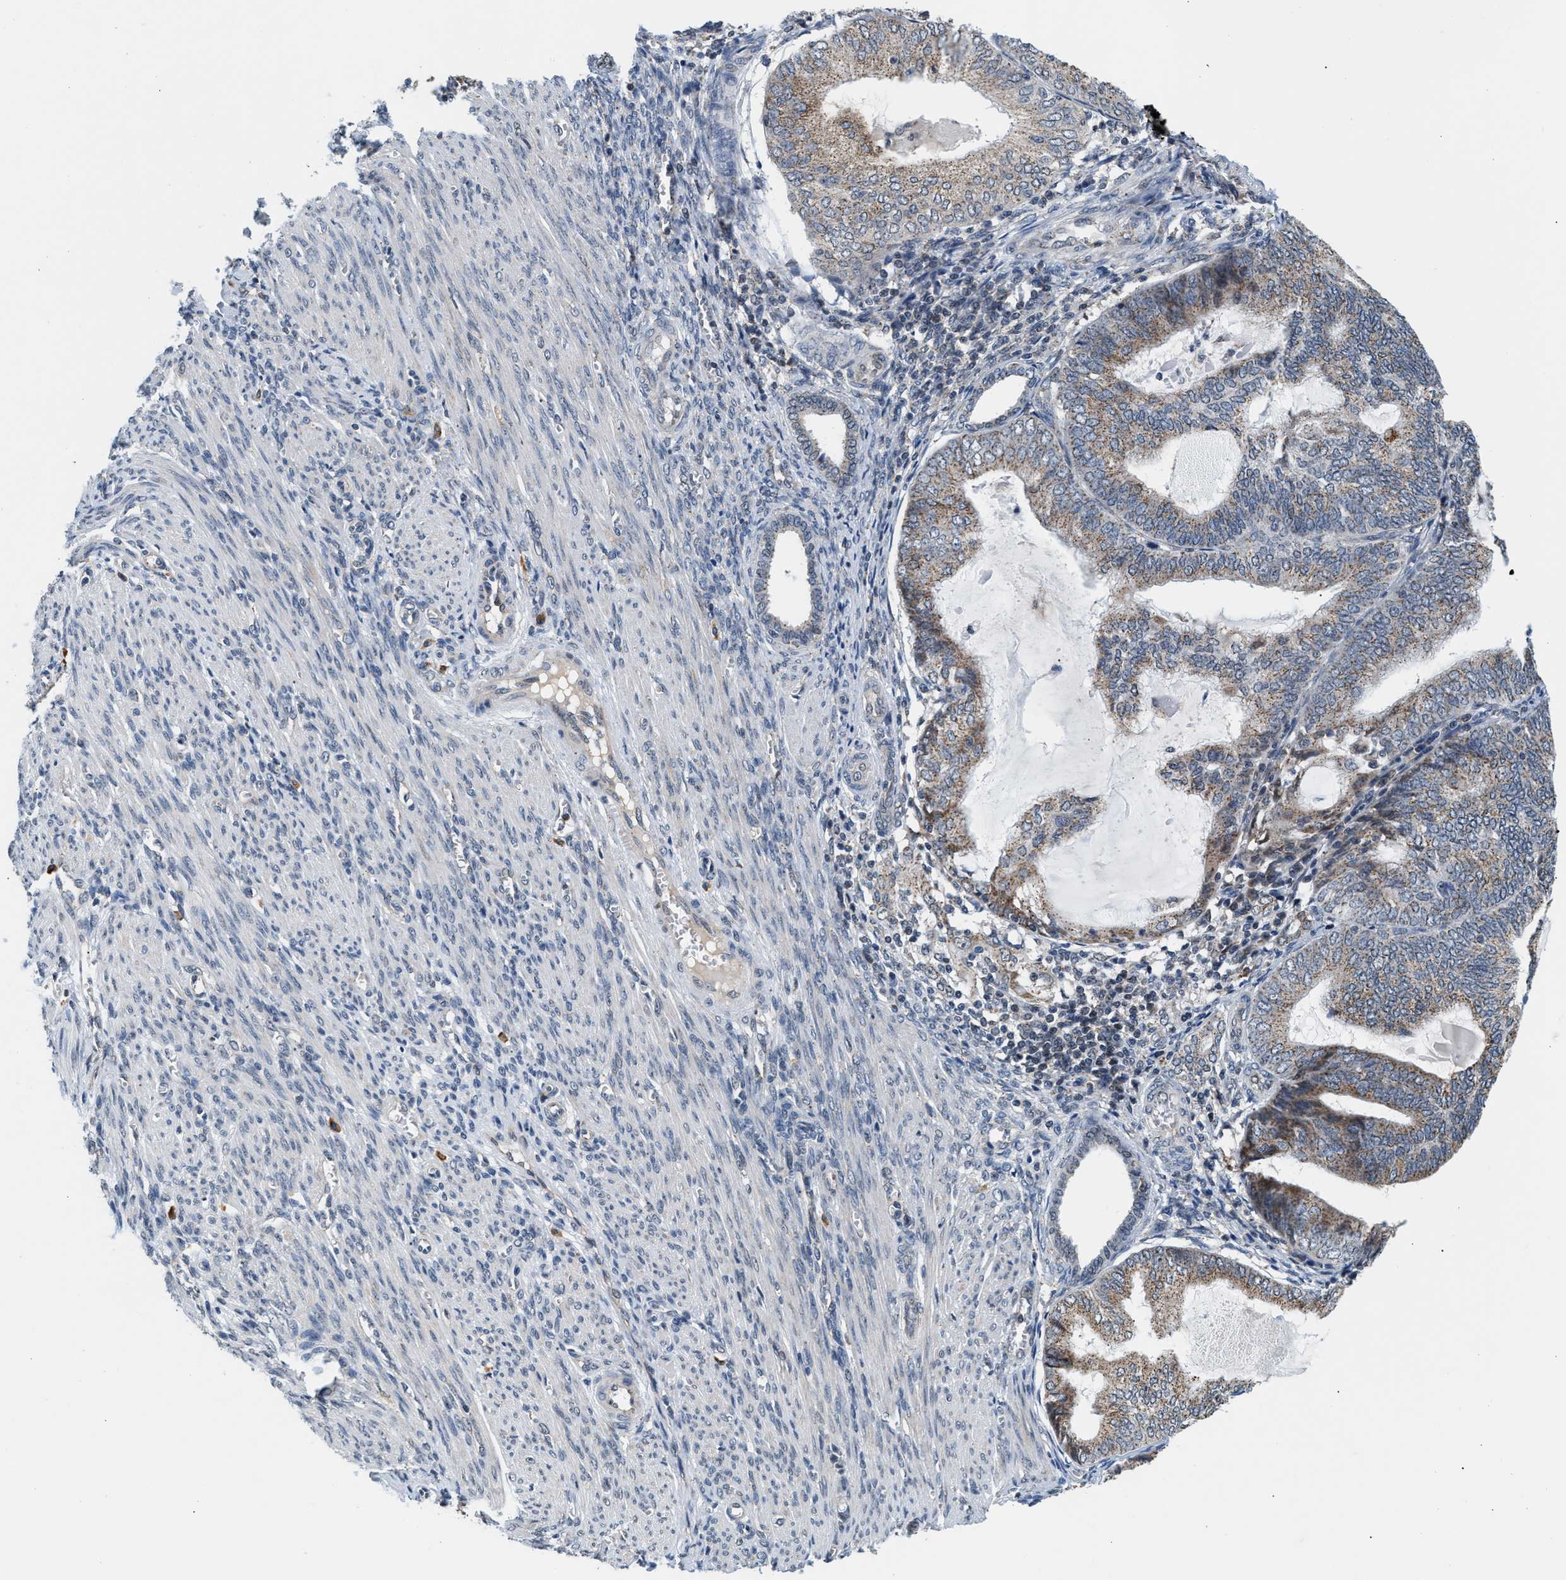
{"staining": {"intensity": "weak", "quantity": ">75%", "location": "cytoplasmic/membranous"}, "tissue": "endometrial cancer", "cell_type": "Tumor cells", "image_type": "cancer", "snomed": [{"axis": "morphology", "description": "Adenocarcinoma, NOS"}, {"axis": "topography", "description": "Endometrium"}], "caption": "Human adenocarcinoma (endometrial) stained with a brown dye displays weak cytoplasmic/membranous positive positivity in approximately >75% of tumor cells.", "gene": "KCNMB2", "patient": {"sex": "female", "age": 81}}